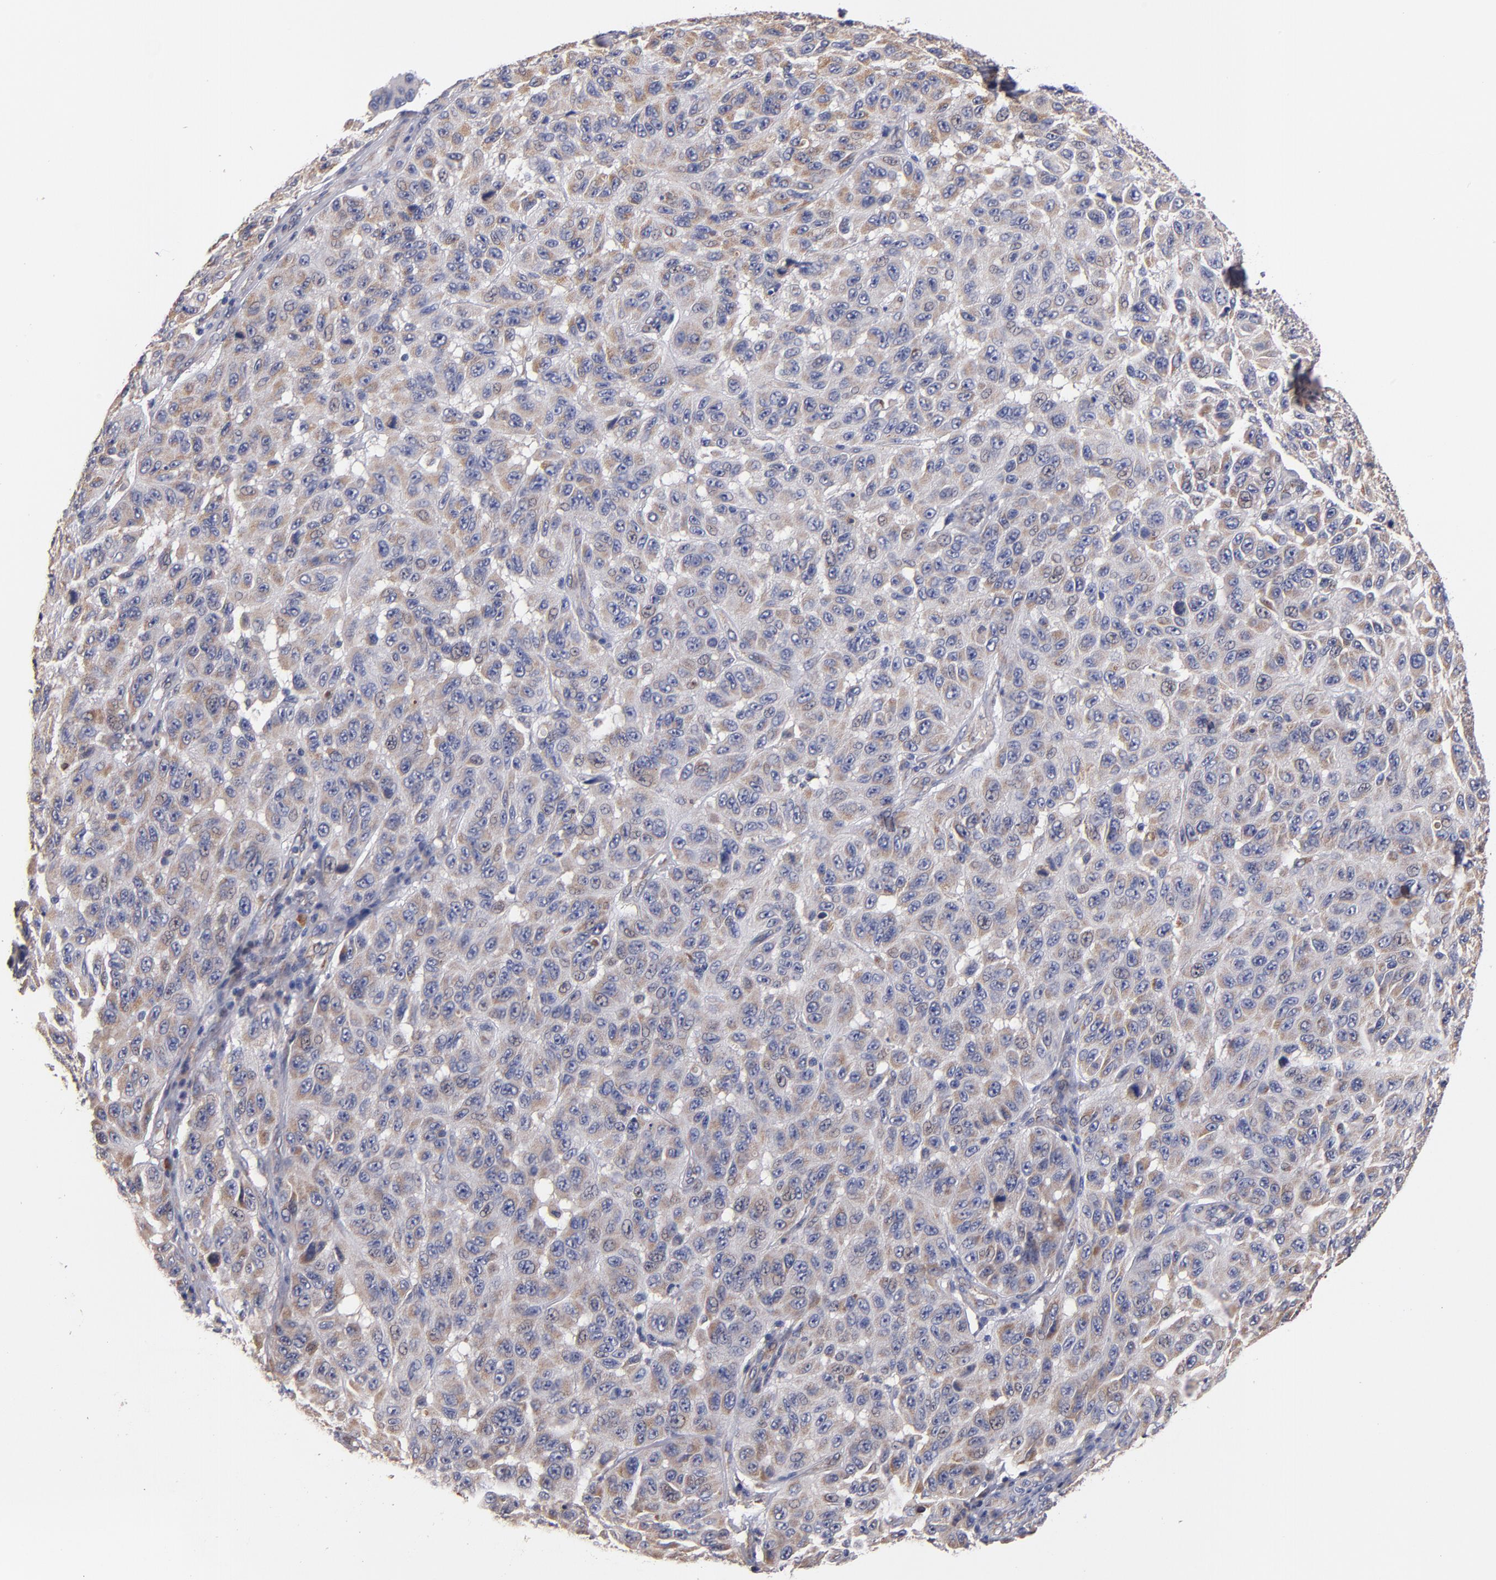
{"staining": {"intensity": "weak", "quantity": ">75%", "location": "cytoplasmic/membranous"}, "tissue": "melanoma", "cell_type": "Tumor cells", "image_type": "cancer", "snomed": [{"axis": "morphology", "description": "Malignant melanoma, NOS"}, {"axis": "topography", "description": "Skin"}], "caption": "Brown immunohistochemical staining in human melanoma displays weak cytoplasmic/membranous staining in about >75% of tumor cells. Using DAB (brown) and hematoxylin (blue) stains, captured at high magnification using brightfield microscopy.", "gene": "DIABLO", "patient": {"sex": "male", "age": 30}}